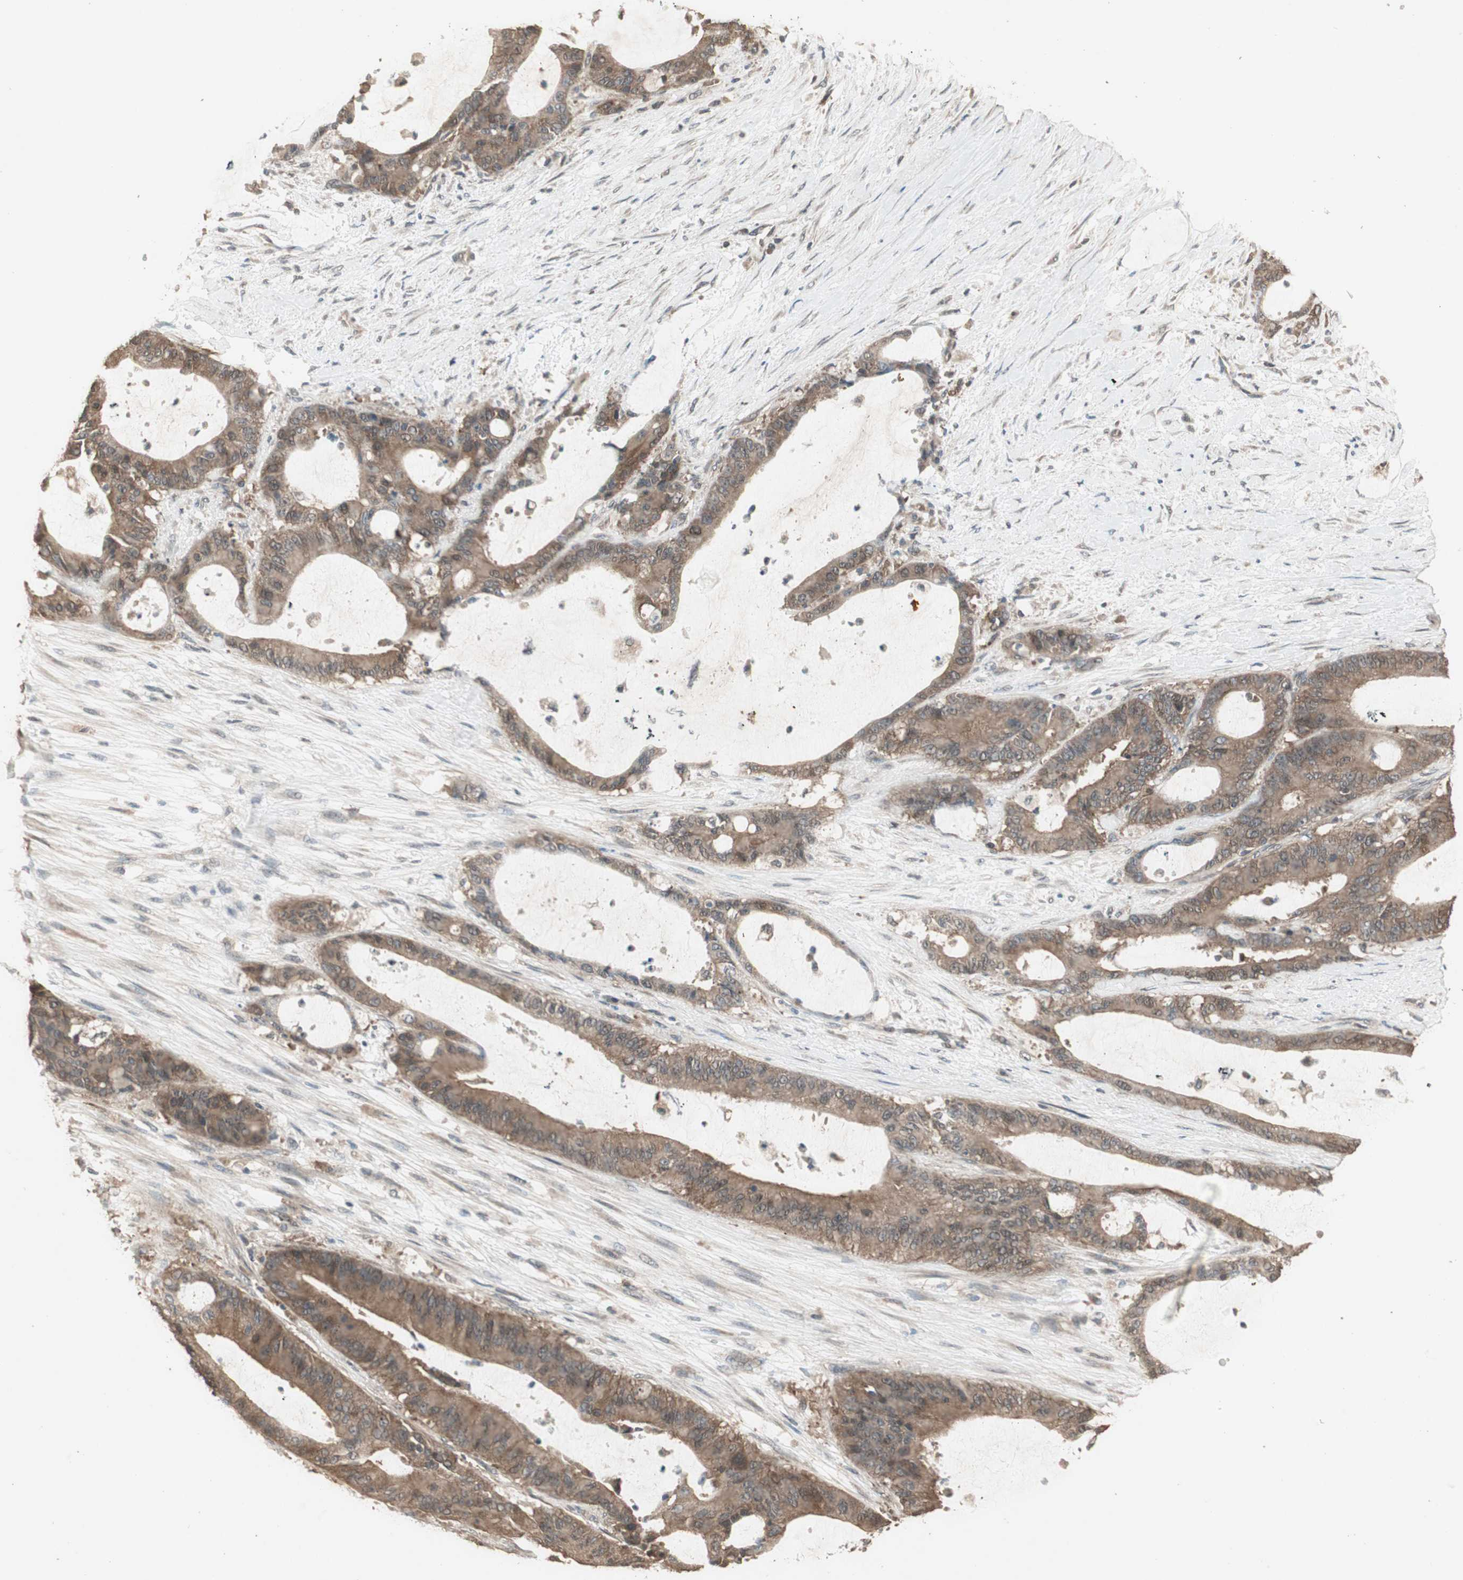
{"staining": {"intensity": "moderate", "quantity": ">75%", "location": "cytoplasmic/membranous"}, "tissue": "liver cancer", "cell_type": "Tumor cells", "image_type": "cancer", "snomed": [{"axis": "morphology", "description": "Cholangiocarcinoma"}, {"axis": "topography", "description": "Liver"}], "caption": "Protein positivity by immunohistochemistry exhibits moderate cytoplasmic/membranous positivity in about >75% of tumor cells in liver cancer (cholangiocarcinoma).", "gene": "UBAC1", "patient": {"sex": "female", "age": 73}}